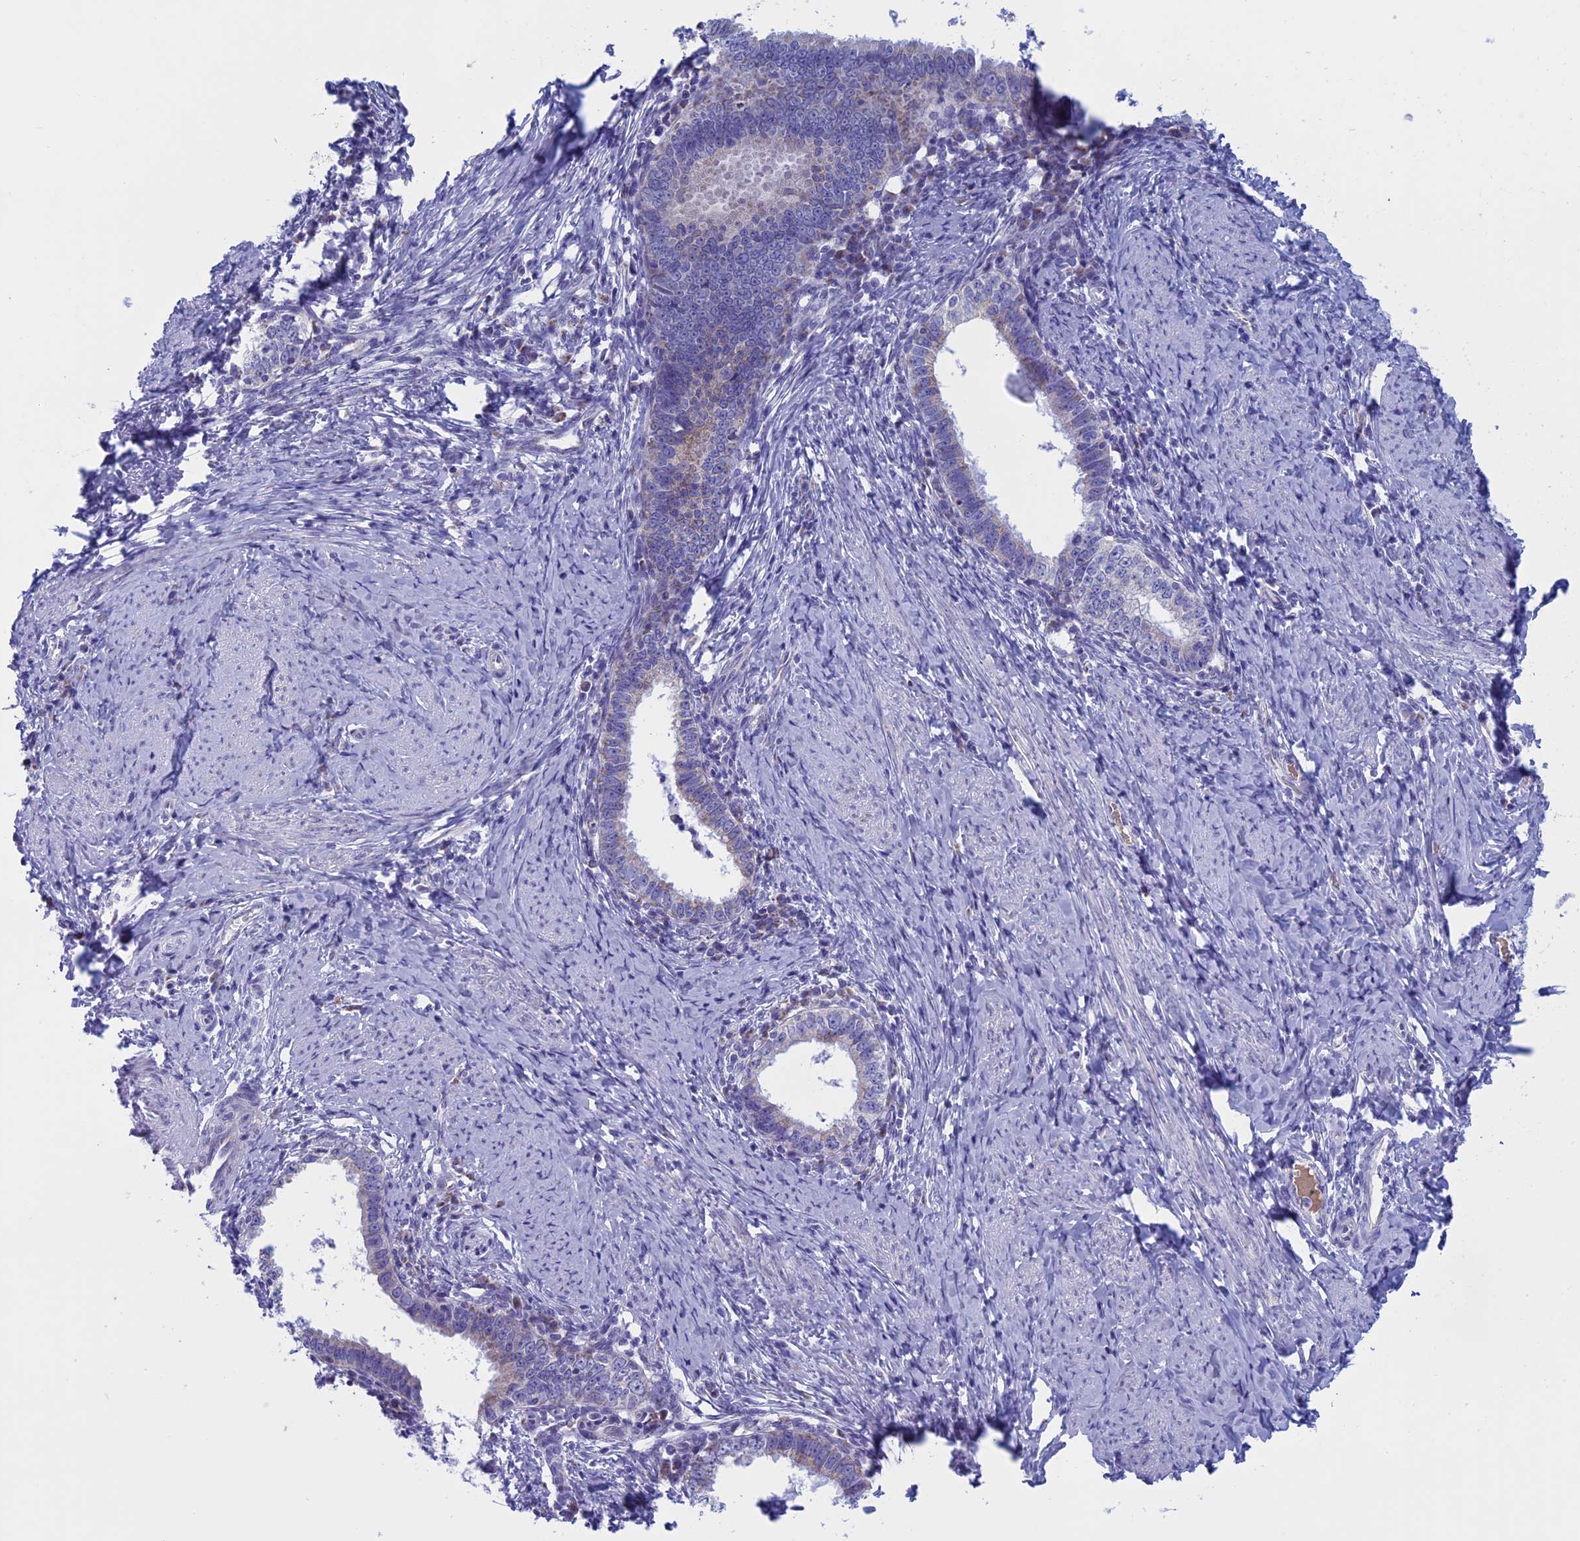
{"staining": {"intensity": "negative", "quantity": "none", "location": "none"}, "tissue": "cervical cancer", "cell_type": "Tumor cells", "image_type": "cancer", "snomed": [{"axis": "morphology", "description": "Adenocarcinoma, NOS"}, {"axis": "topography", "description": "Cervix"}], "caption": "This histopathology image is of adenocarcinoma (cervical) stained with immunohistochemistry (IHC) to label a protein in brown with the nuclei are counter-stained blue. There is no staining in tumor cells.", "gene": "NDUFB9", "patient": {"sex": "female", "age": 36}}